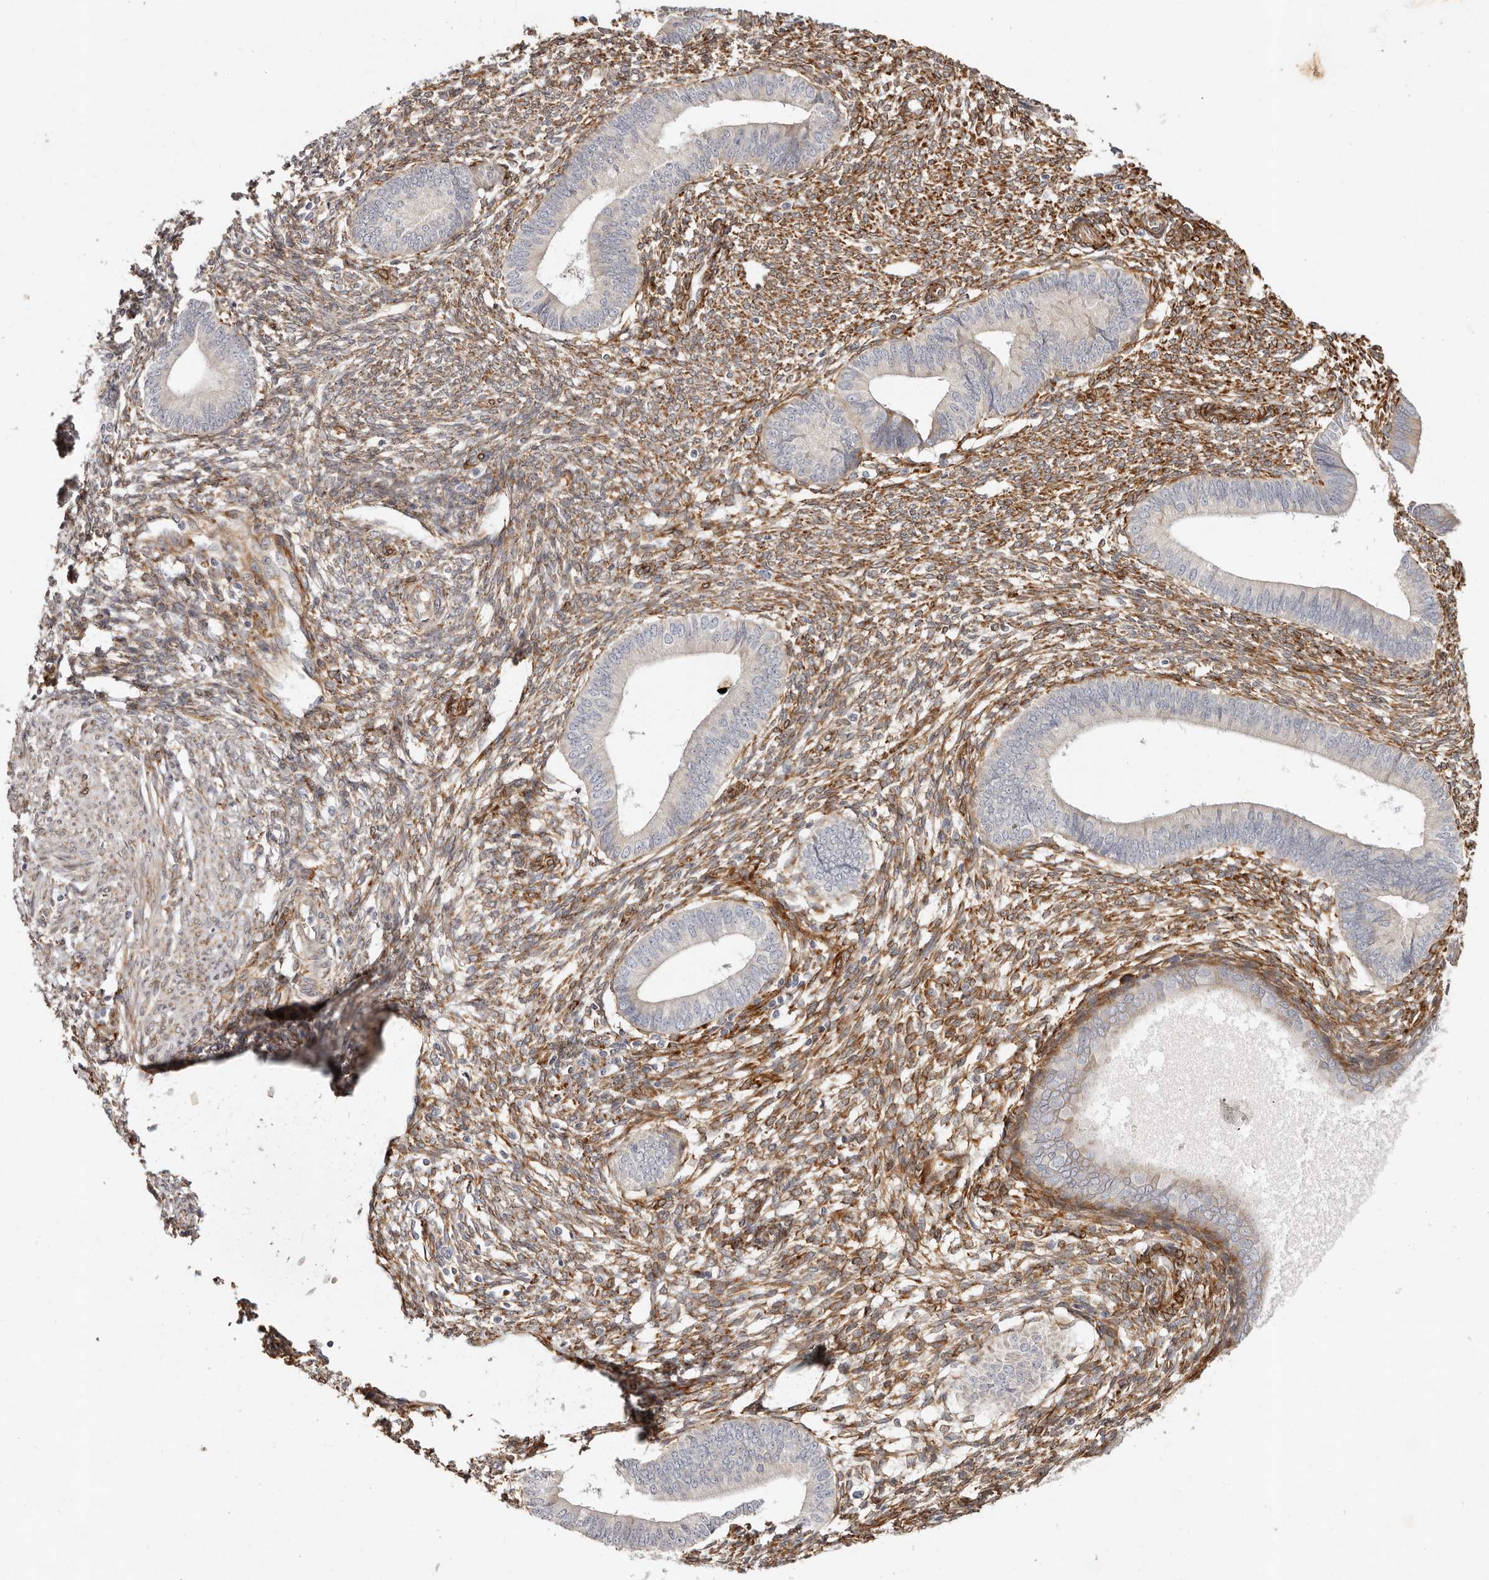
{"staining": {"intensity": "moderate", "quantity": ">75%", "location": "cytoplasmic/membranous"}, "tissue": "endometrium", "cell_type": "Cells in endometrial stroma", "image_type": "normal", "snomed": [{"axis": "morphology", "description": "Normal tissue, NOS"}, {"axis": "topography", "description": "Endometrium"}], "caption": "Protein staining of unremarkable endometrium displays moderate cytoplasmic/membranous staining in approximately >75% of cells in endometrial stroma.", "gene": "SERPINH1", "patient": {"sex": "female", "age": 46}}